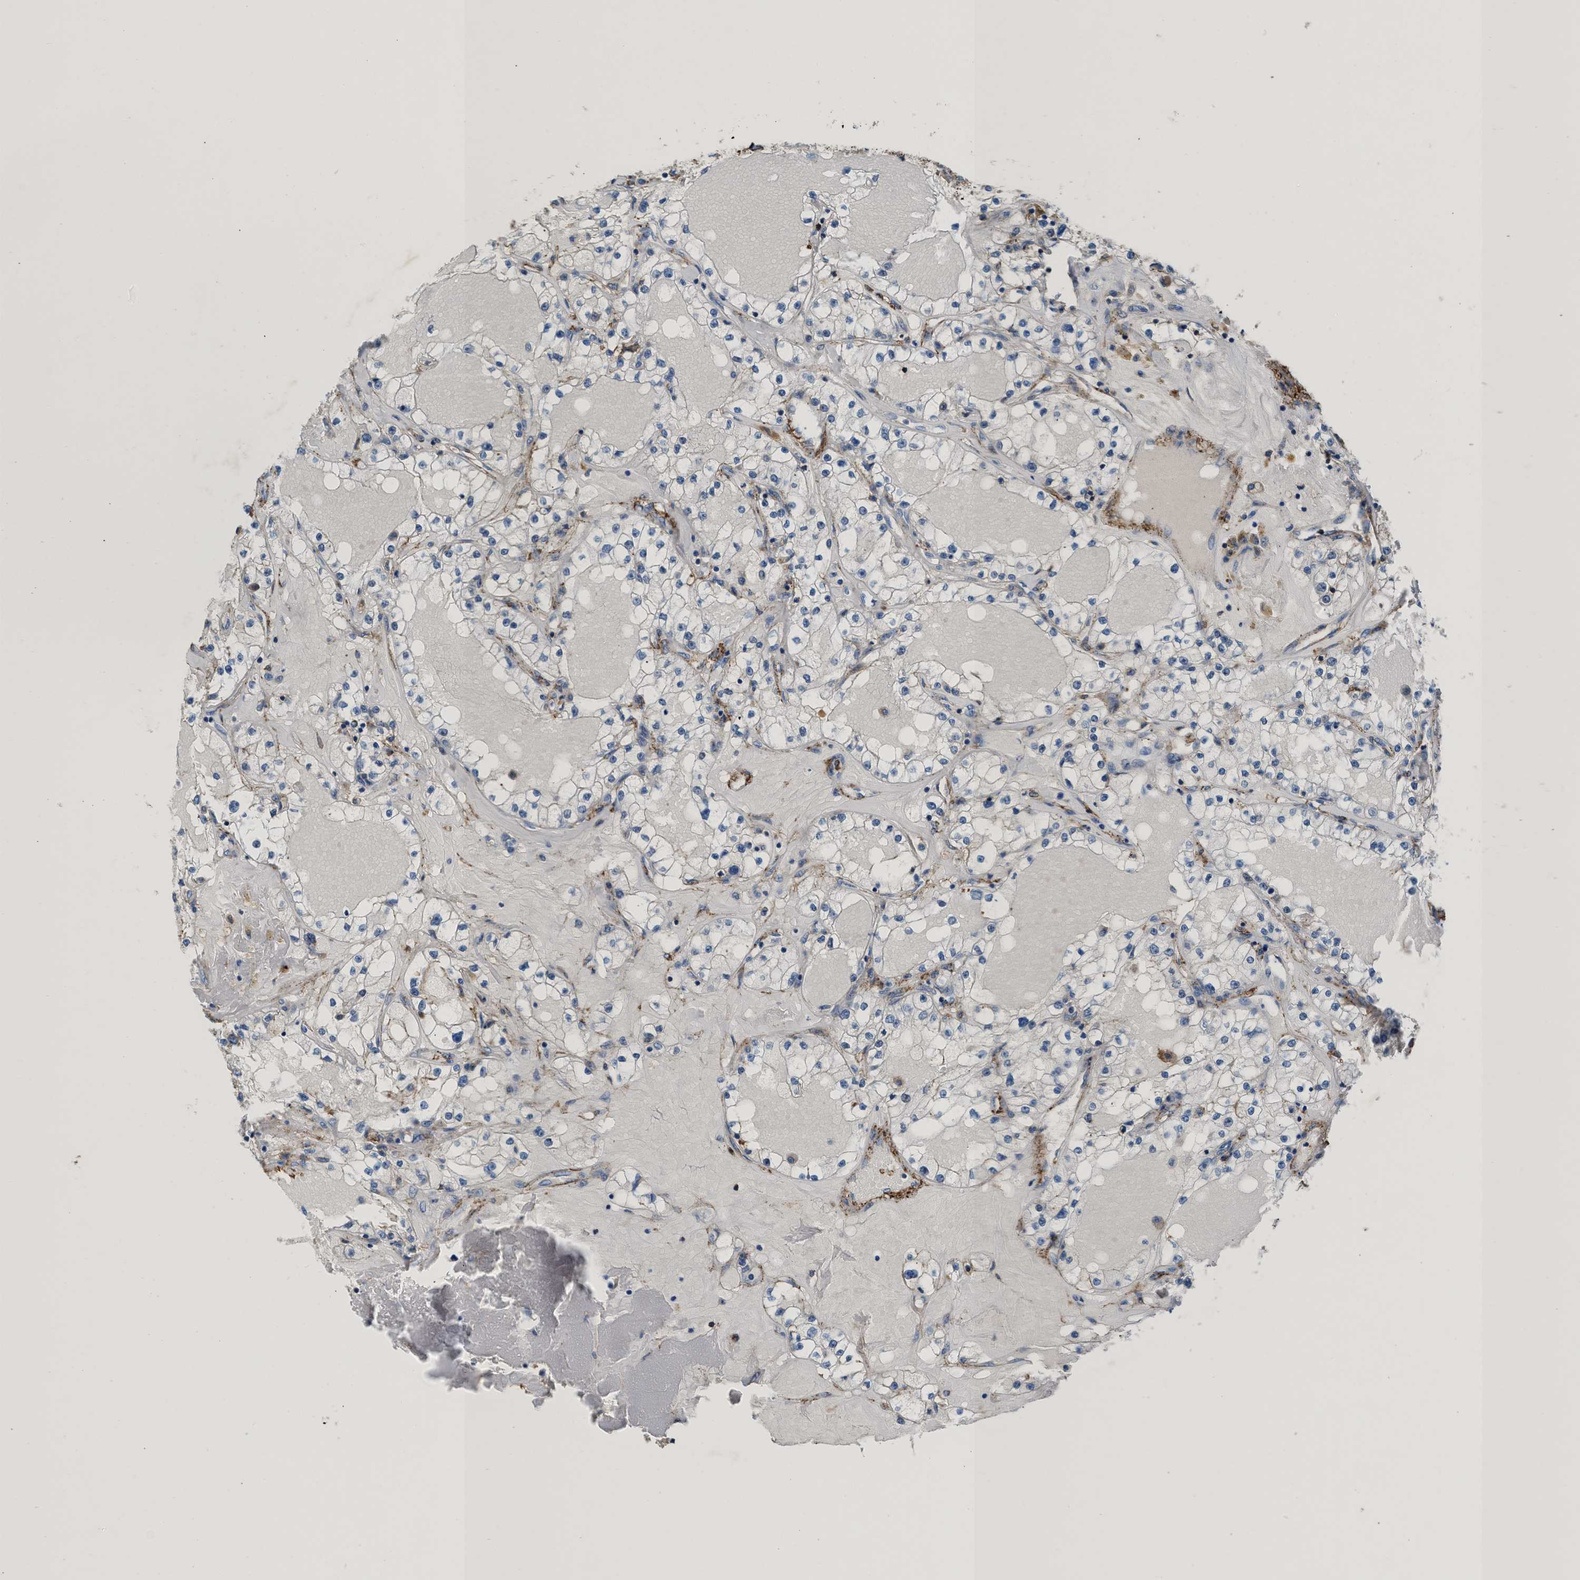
{"staining": {"intensity": "moderate", "quantity": "<25%", "location": "cytoplasmic/membranous"}, "tissue": "renal cancer", "cell_type": "Tumor cells", "image_type": "cancer", "snomed": [{"axis": "morphology", "description": "Adenocarcinoma, NOS"}, {"axis": "topography", "description": "Kidney"}], "caption": "This photomicrograph reveals immunohistochemistry (IHC) staining of adenocarcinoma (renal), with low moderate cytoplasmic/membranous expression in approximately <25% of tumor cells.", "gene": "KCNQ4", "patient": {"sex": "male", "age": 56}}